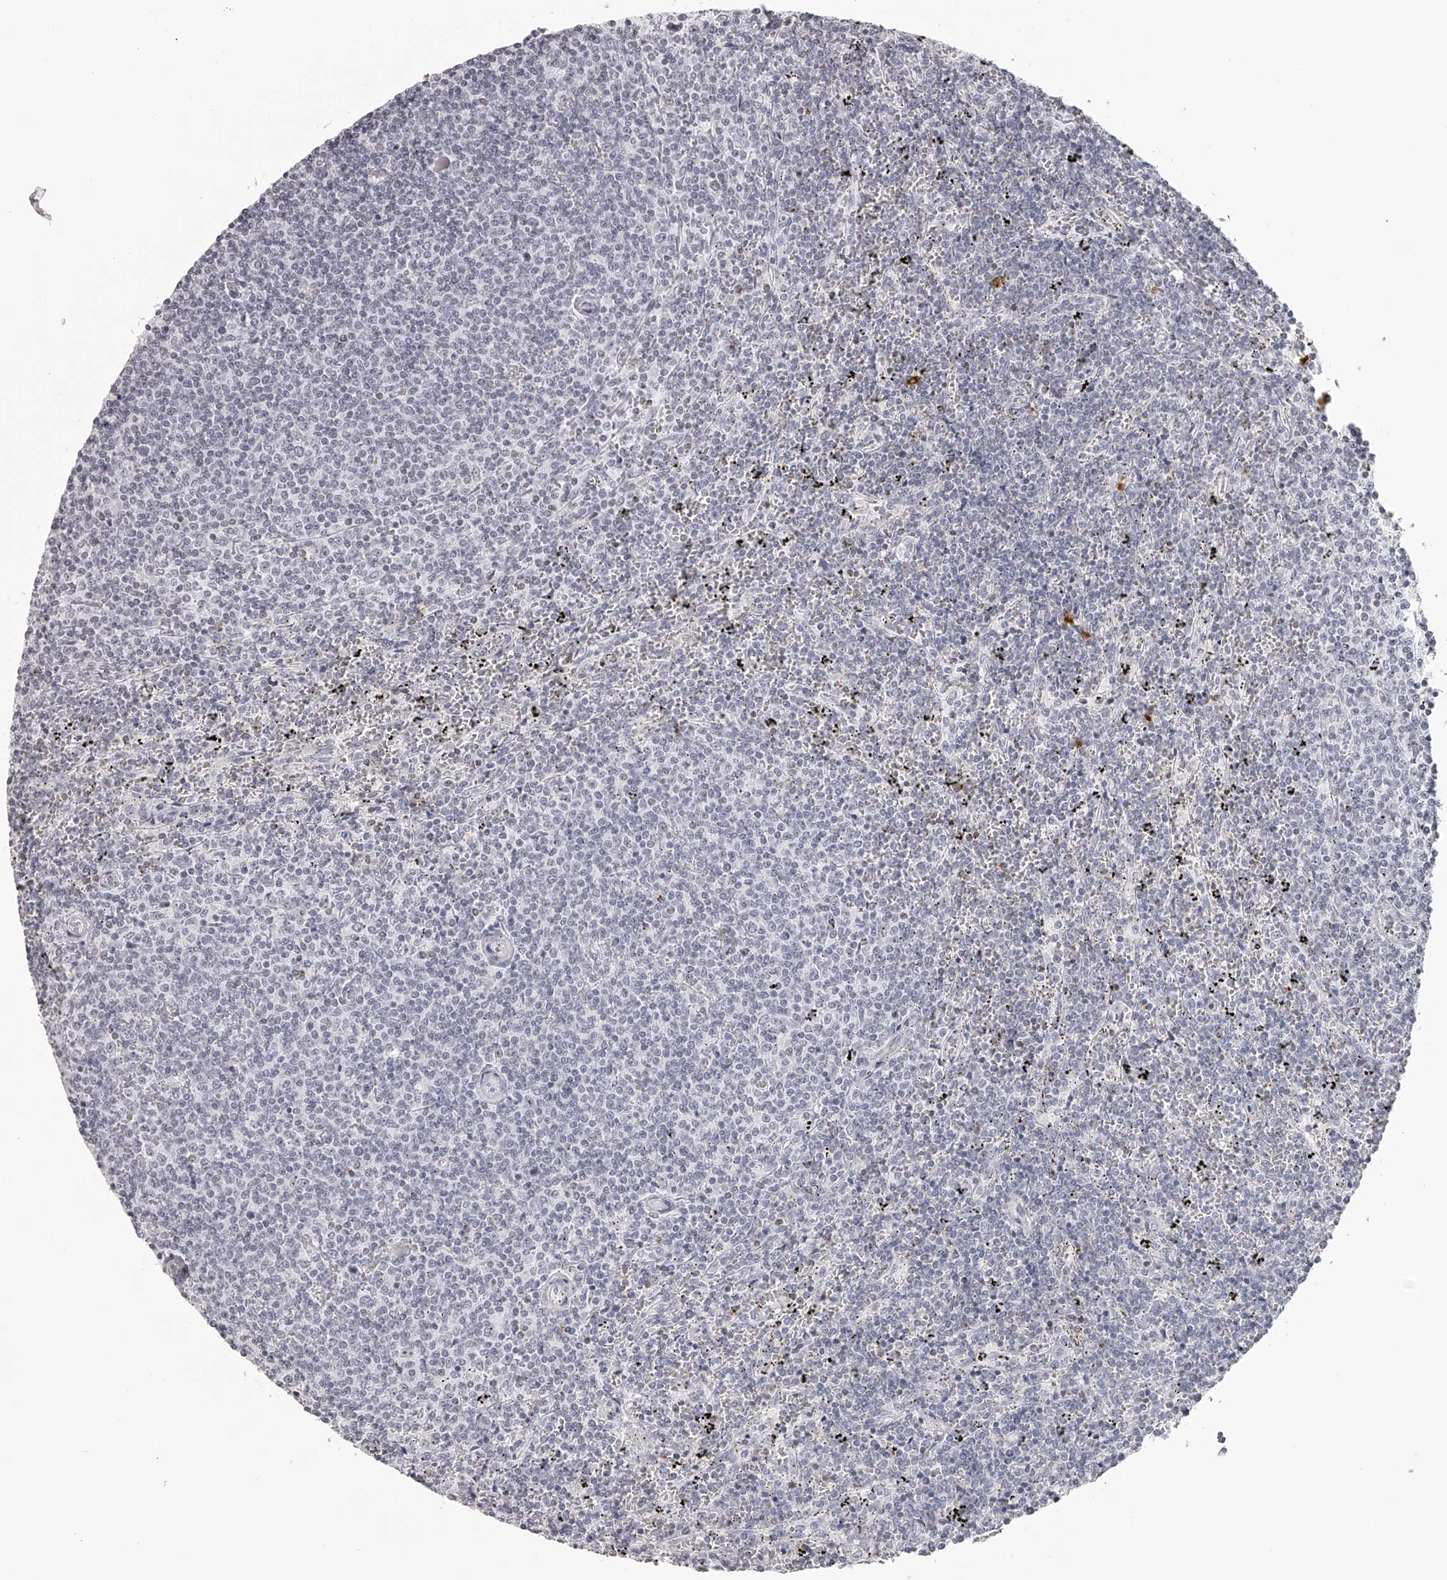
{"staining": {"intensity": "negative", "quantity": "none", "location": "none"}, "tissue": "lymphoma", "cell_type": "Tumor cells", "image_type": "cancer", "snomed": [{"axis": "morphology", "description": "Malignant lymphoma, non-Hodgkin's type, Low grade"}, {"axis": "topography", "description": "Spleen"}], "caption": "Human low-grade malignant lymphoma, non-Hodgkin's type stained for a protein using immunohistochemistry (IHC) displays no positivity in tumor cells.", "gene": "SEC11C", "patient": {"sex": "female", "age": 50}}